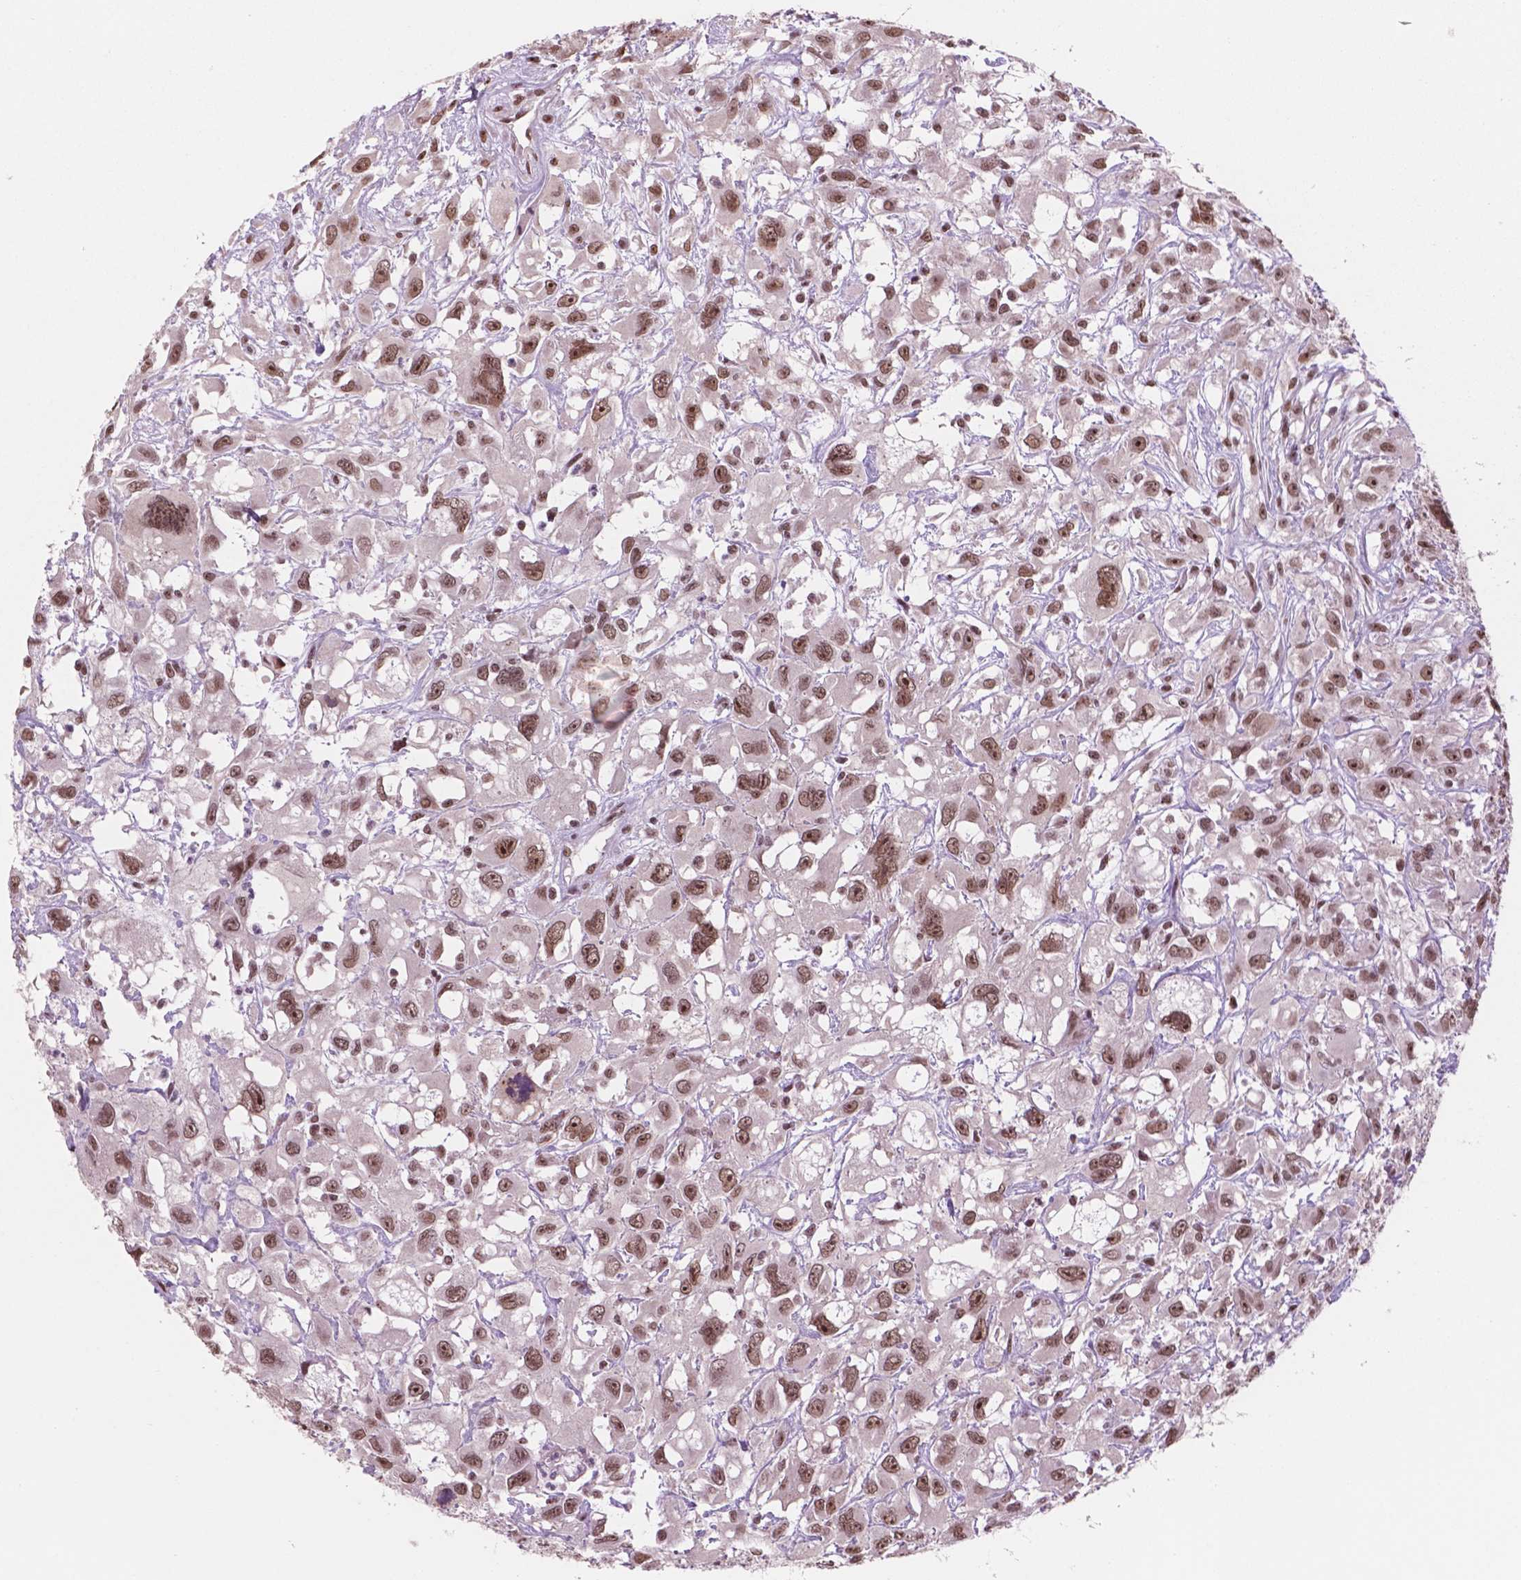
{"staining": {"intensity": "moderate", "quantity": ">75%", "location": "nuclear"}, "tissue": "head and neck cancer", "cell_type": "Tumor cells", "image_type": "cancer", "snomed": [{"axis": "morphology", "description": "Squamous cell carcinoma, NOS"}, {"axis": "morphology", "description": "Squamous cell carcinoma, metastatic, NOS"}, {"axis": "topography", "description": "Oral tissue"}, {"axis": "topography", "description": "Head-Neck"}], "caption": "Tumor cells display medium levels of moderate nuclear expression in about >75% of cells in human metastatic squamous cell carcinoma (head and neck).", "gene": "POLR2E", "patient": {"sex": "female", "age": 85}}